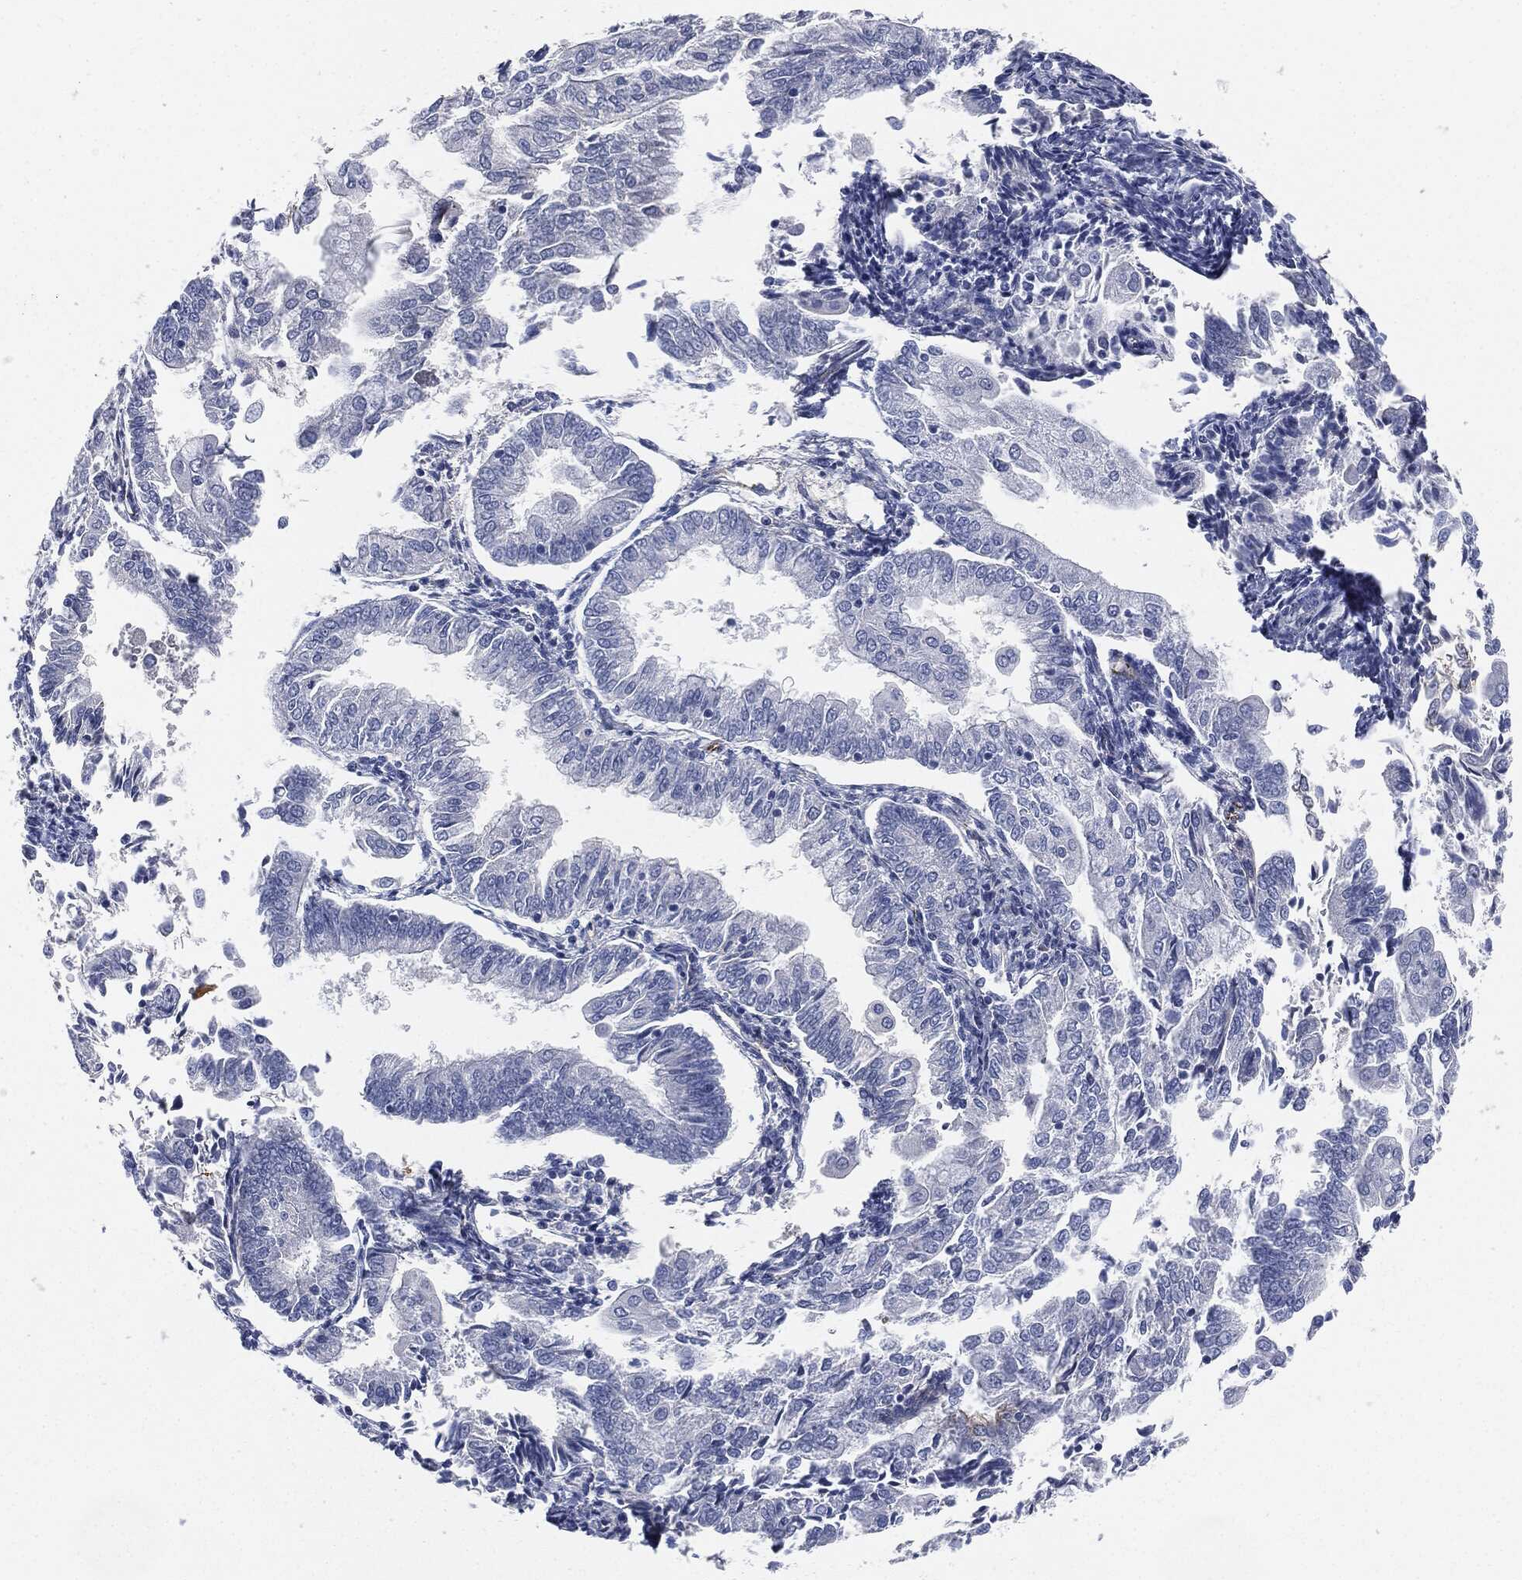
{"staining": {"intensity": "negative", "quantity": "none", "location": "none"}, "tissue": "endometrial cancer", "cell_type": "Tumor cells", "image_type": "cancer", "snomed": [{"axis": "morphology", "description": "Adenocarcinoma, NOS"}, {"axis": "topography", "description": "Endometrium"}], "caption": "IHC image of adenocarcinoma (endometrial) stained for a protein (brown), which demonstrates no staining in tumor cells.", "gene": "APOB", "patient": {"sex": "female", "age": 56}}